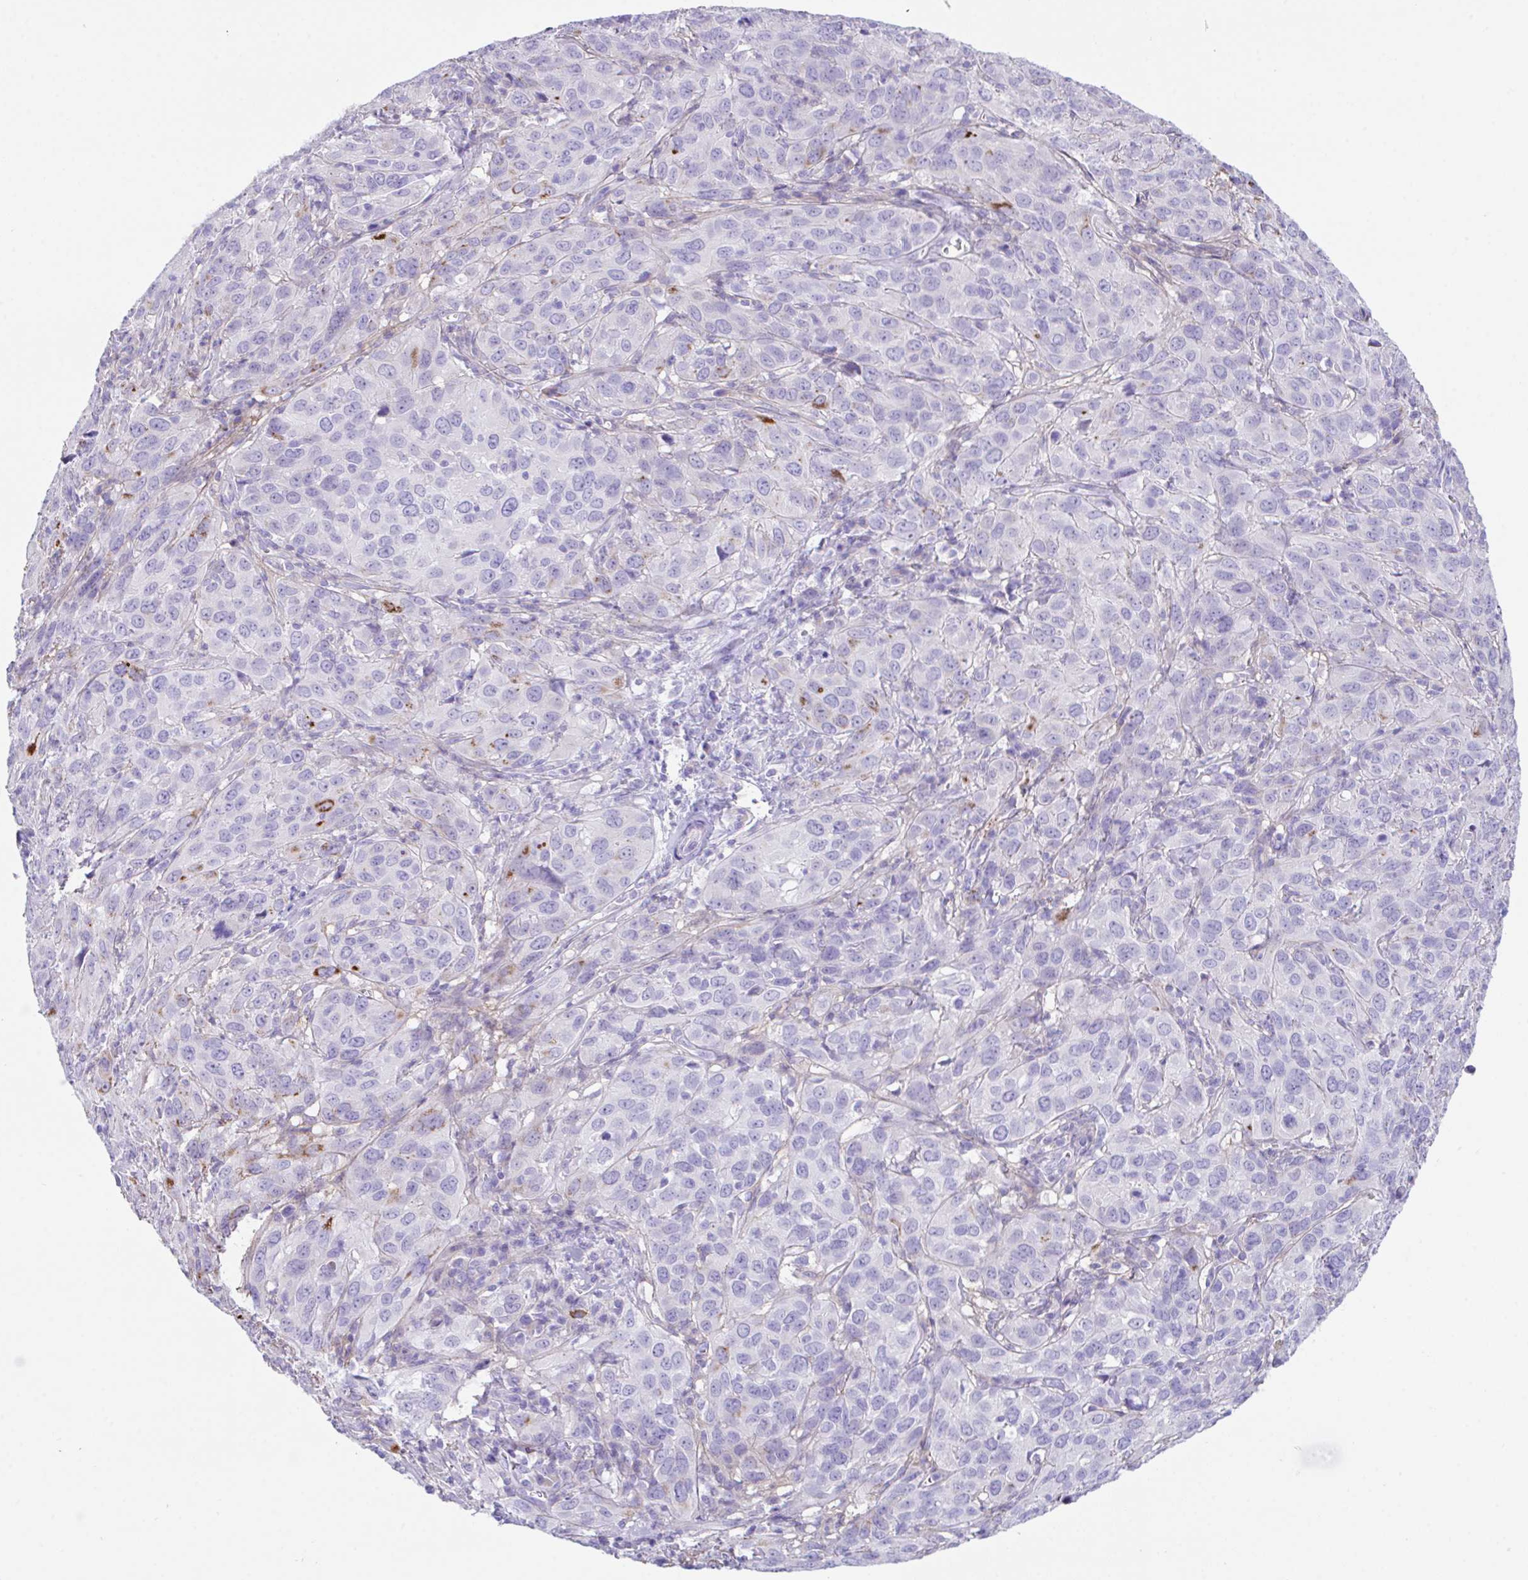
{"staining": {"intensity": "strong", "quantity": "<25%", "location": "cytoplasmic/membranous"}, "tissue": "cervical cancer", "cell_type": "Tumor cells", "image_type": "cancer", "snomed": [{"axis": "morphology", "description": "Normal tissue, NOS"}, {"axis": "morphology", "description": "Squamous cell carcinoma, NOS"}, {"axis": "topography", "description": "Cervix"}], "caption": "This photomicrograph exhibits immunohistochemistry (IHC) staining of human cervical squamous cell carcinoma, with medium strong cytoplasmic/membranous staining in about <25% of tumor cells.", "gene": "SLC16A6", "patient": {"sex": "female", "age": 51}}